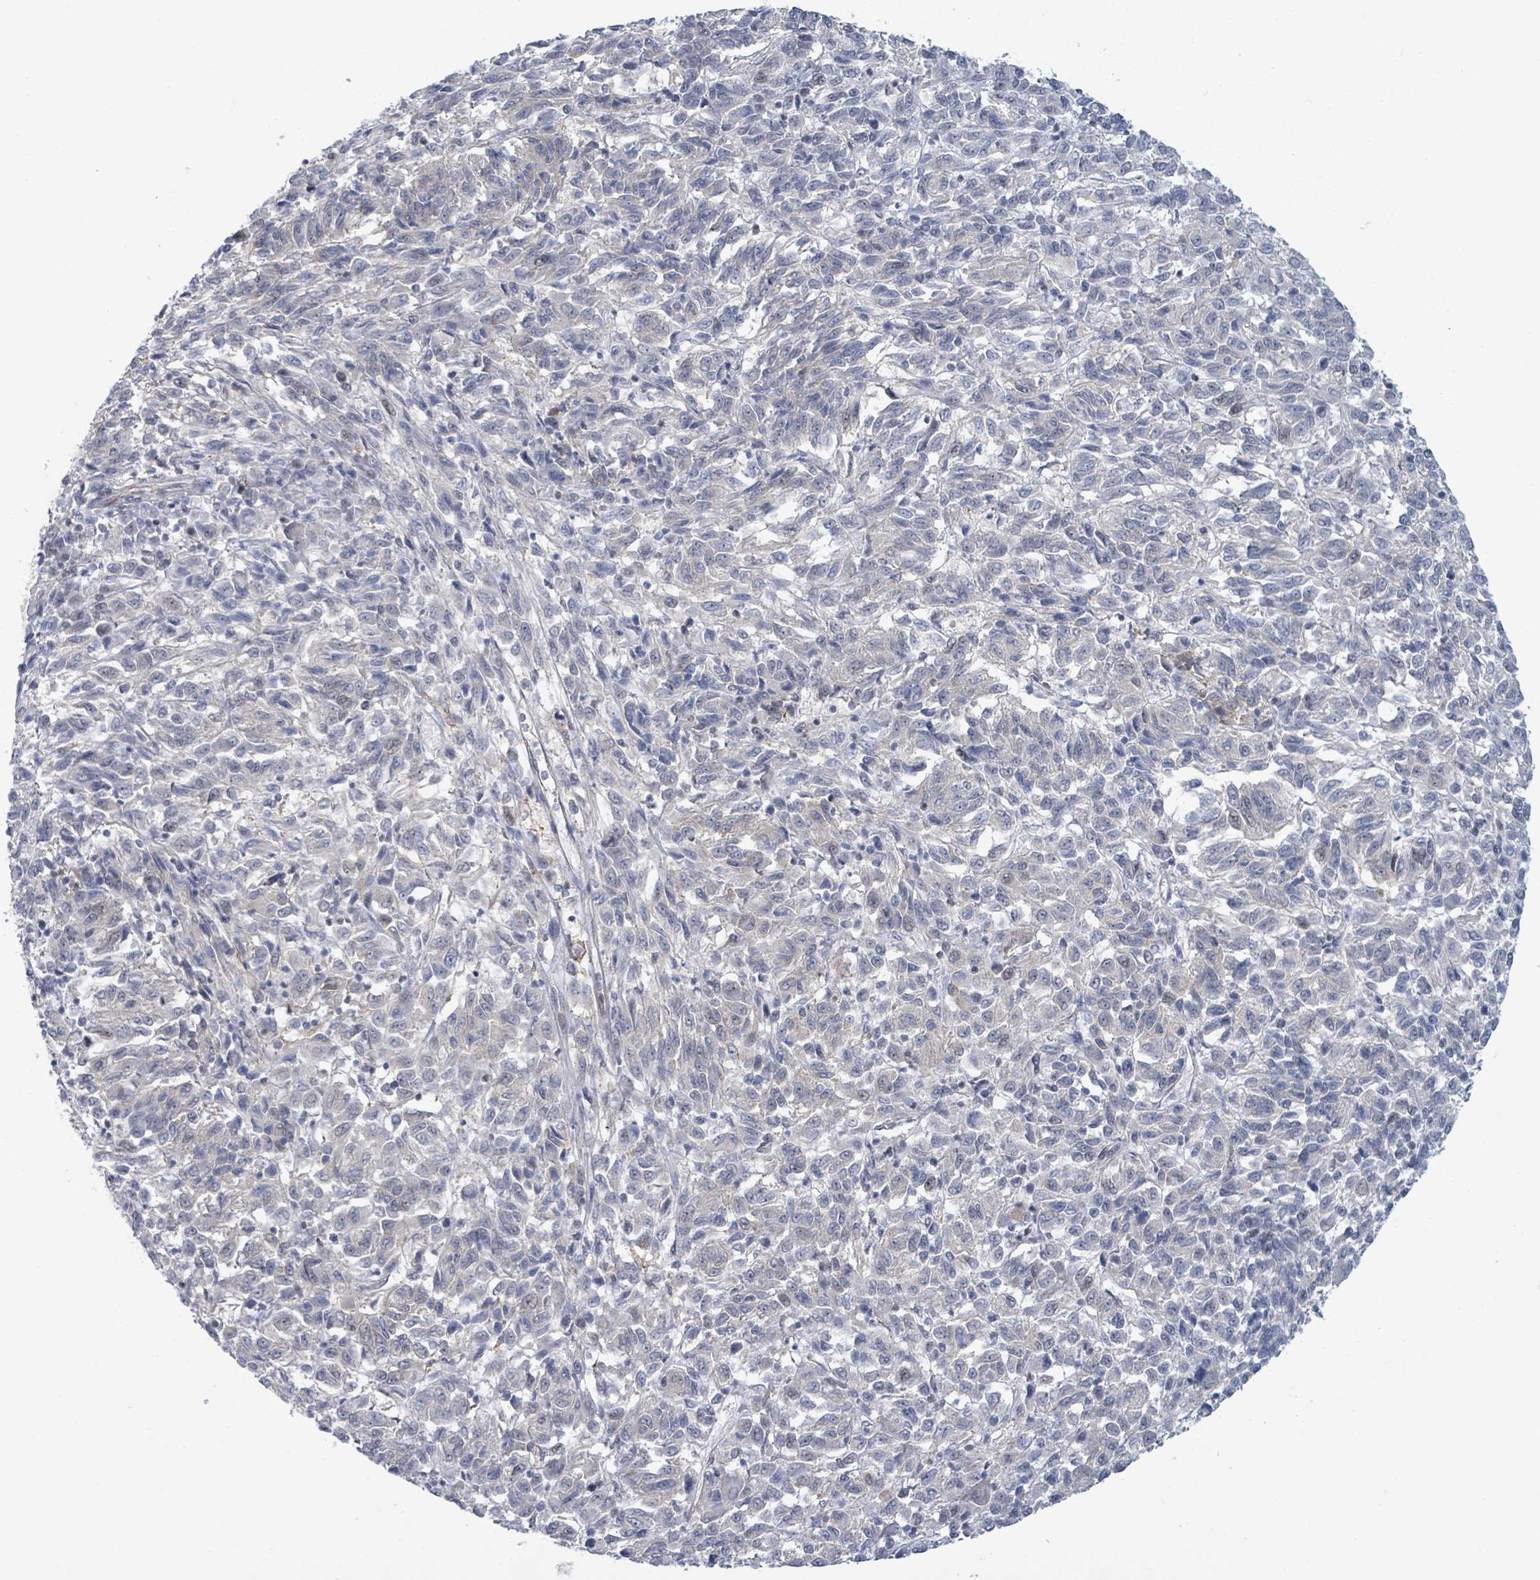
{"staining": {"intensity": "negative", "quantity": "none", "location": "none"}, "tissue": "melanoma", "cell_type": "Tumor cells", "image_type": "cancer", "snomed": [{"axis": "morphology", "description": "Malignant melanoma, Metastatic site"}, {"axis": "topography", "description": "Lung"}], "caption": "Histopathology image shows no protein expression in tumor cells of melanoma tissue.", "gene": "DMRTC1B", "patient": {"sex": "male", "age": 64}}